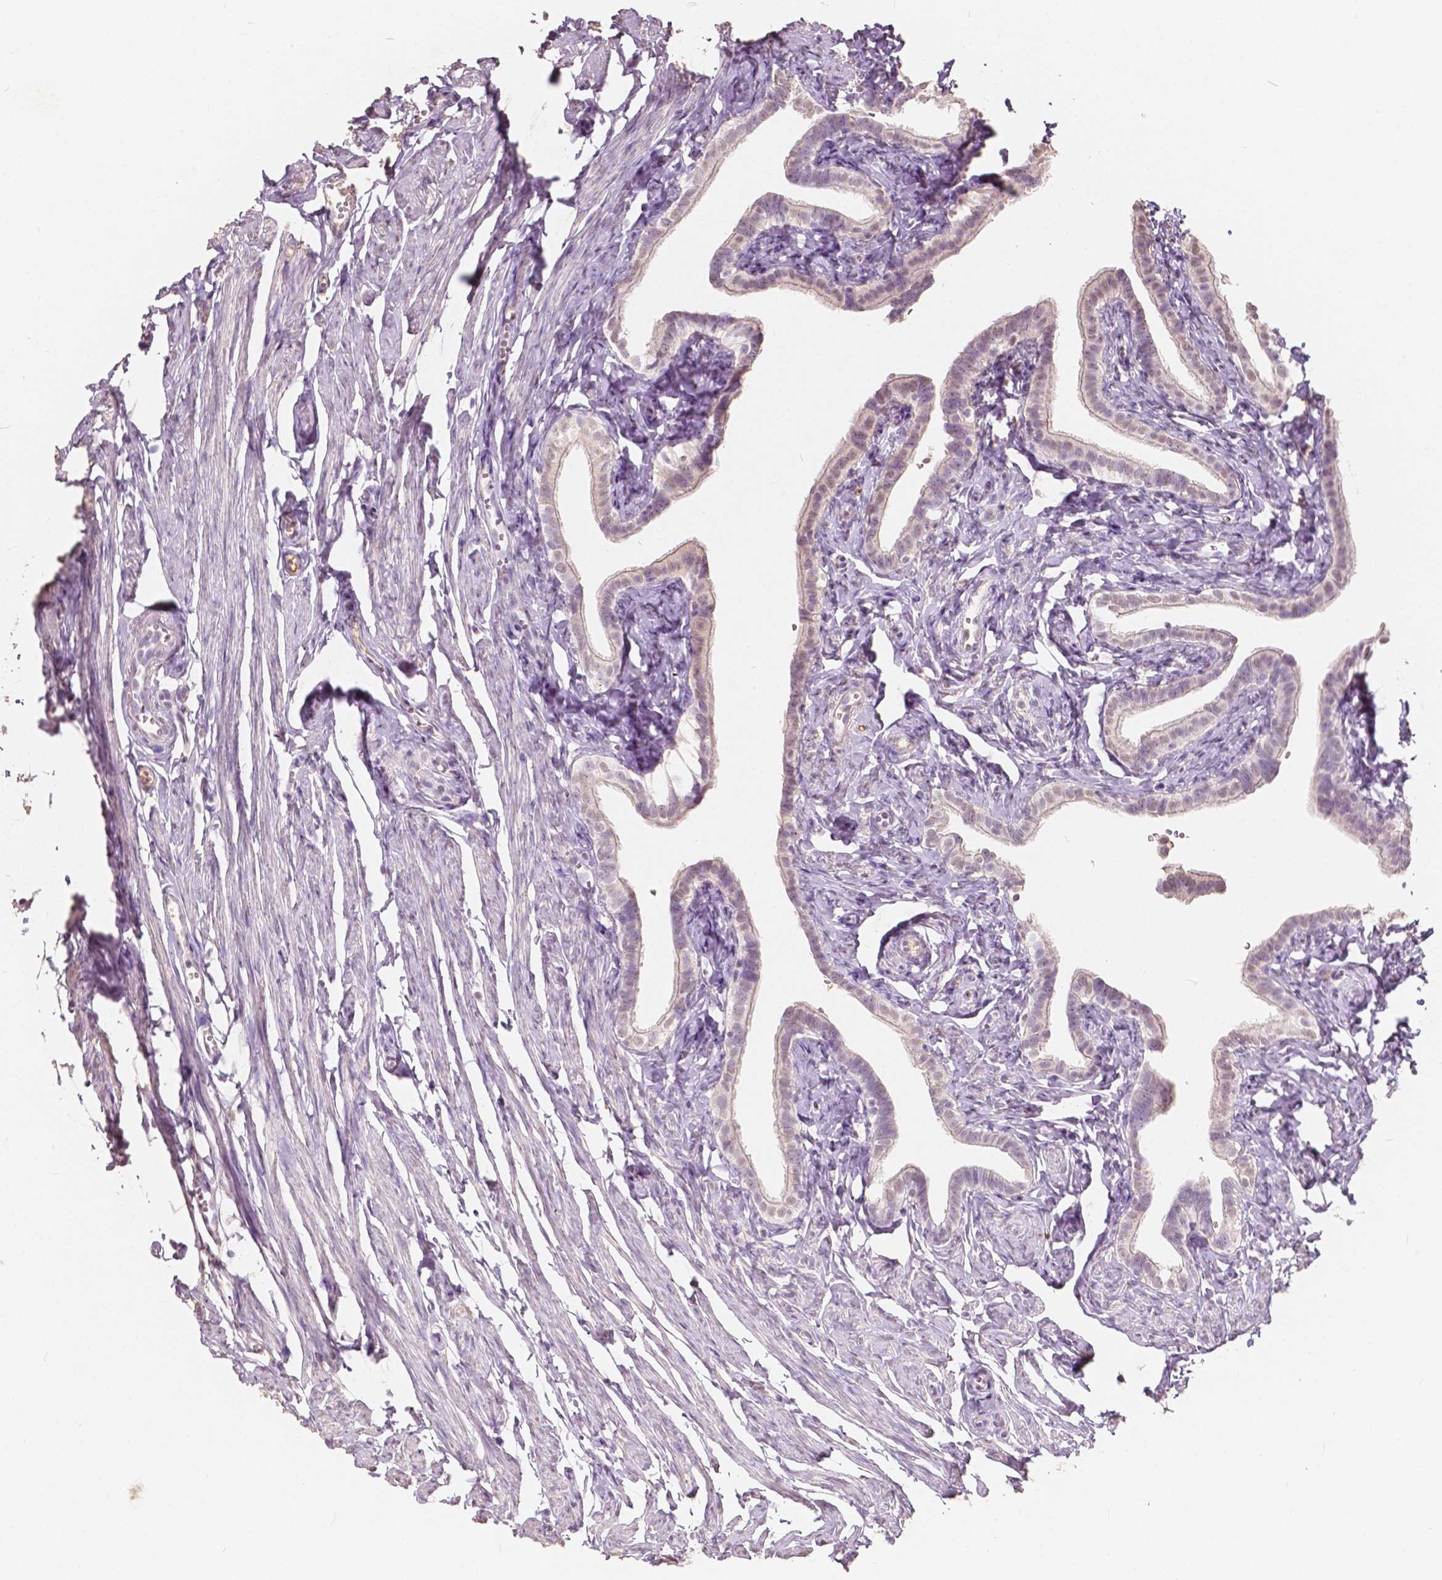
{"staining": {"intensity": "weak", "quantity": "25%-75%", "location": "nuclear"}, "tissue": "fallopian tube", "cell_type": "Glandular cells", "image_type": "normal", "snomed": [{"axis": "morphology", "description": "Normal tissue, NOS"}, {"axis": "topography", "description": "Fallopian tube"}], "caption": "Weak nuclear staining is identified in about 25%-75% of glandular cells in benign fallopian tube.", "gene": "SOX15", "patient": {"sex": "female", "age": 41}}